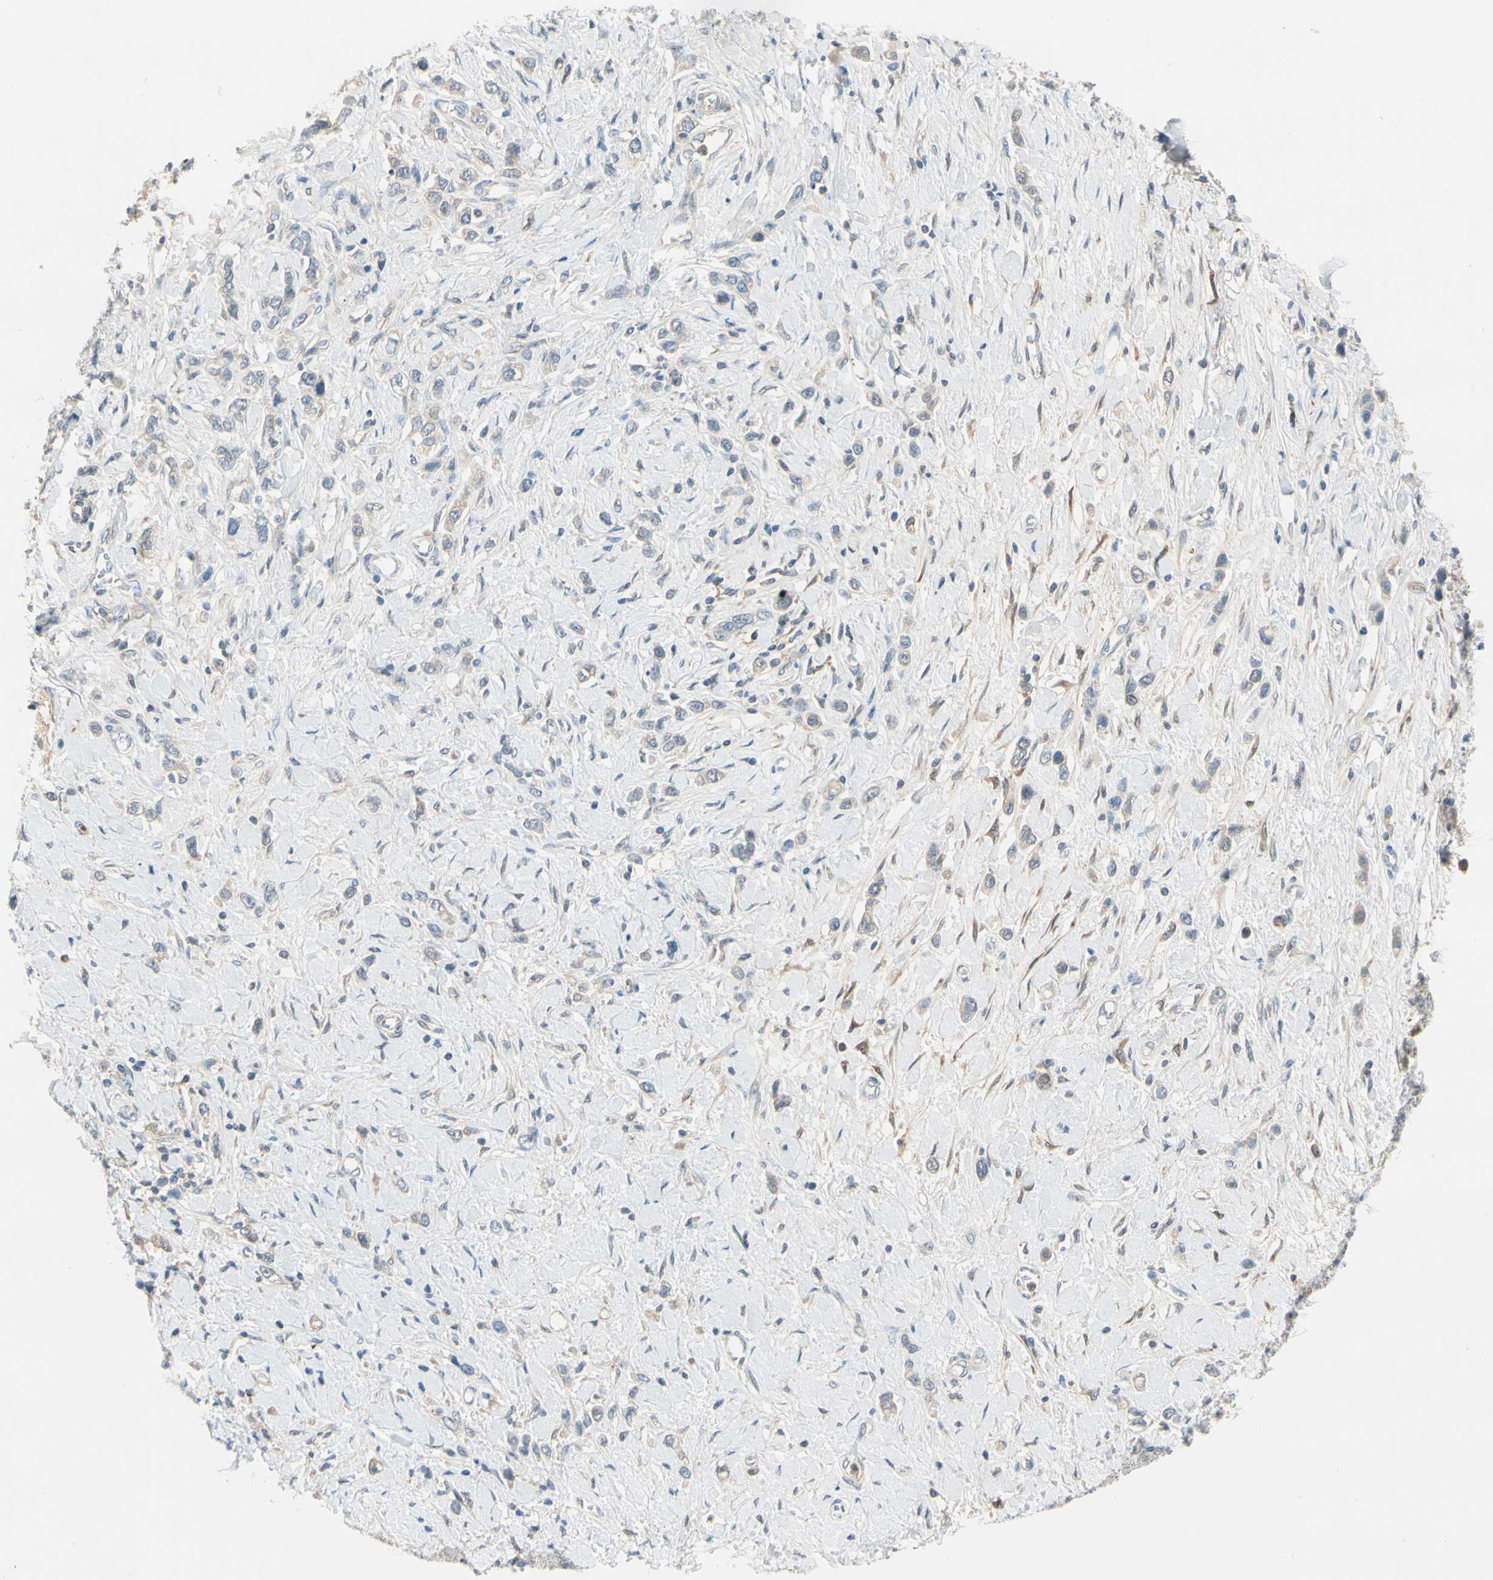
{"staining": {"intensity": "weak", "quantity": "25%-75%", "location": "cytoplasmic/membranous"}, "tissue": "stomach cancer", "cell_type": "Tumor cells", "image_type": "cancer", "snomed": [{"axis": "morphology", "description": "Normal tissue, NOS"}, {"axis": "morphology", "description": "Adenocarcinoma, NOS"}, {"axis": "topography", "description": "Stomach, upper"}, {"axis": "topography", "description": "Stomach"}], "caption": "Immunohistochemical staining of human stomach cancer exhibits weak cytoplasmic/membranous protein staining in approximately 25%-75% of tumor cells. (DAB (3,3'-diaminobenzidine) IHC with brightfield microscopy, high magnification).", "gene": "WIPI1", "patient": {"sex": "female", "age": 65}}